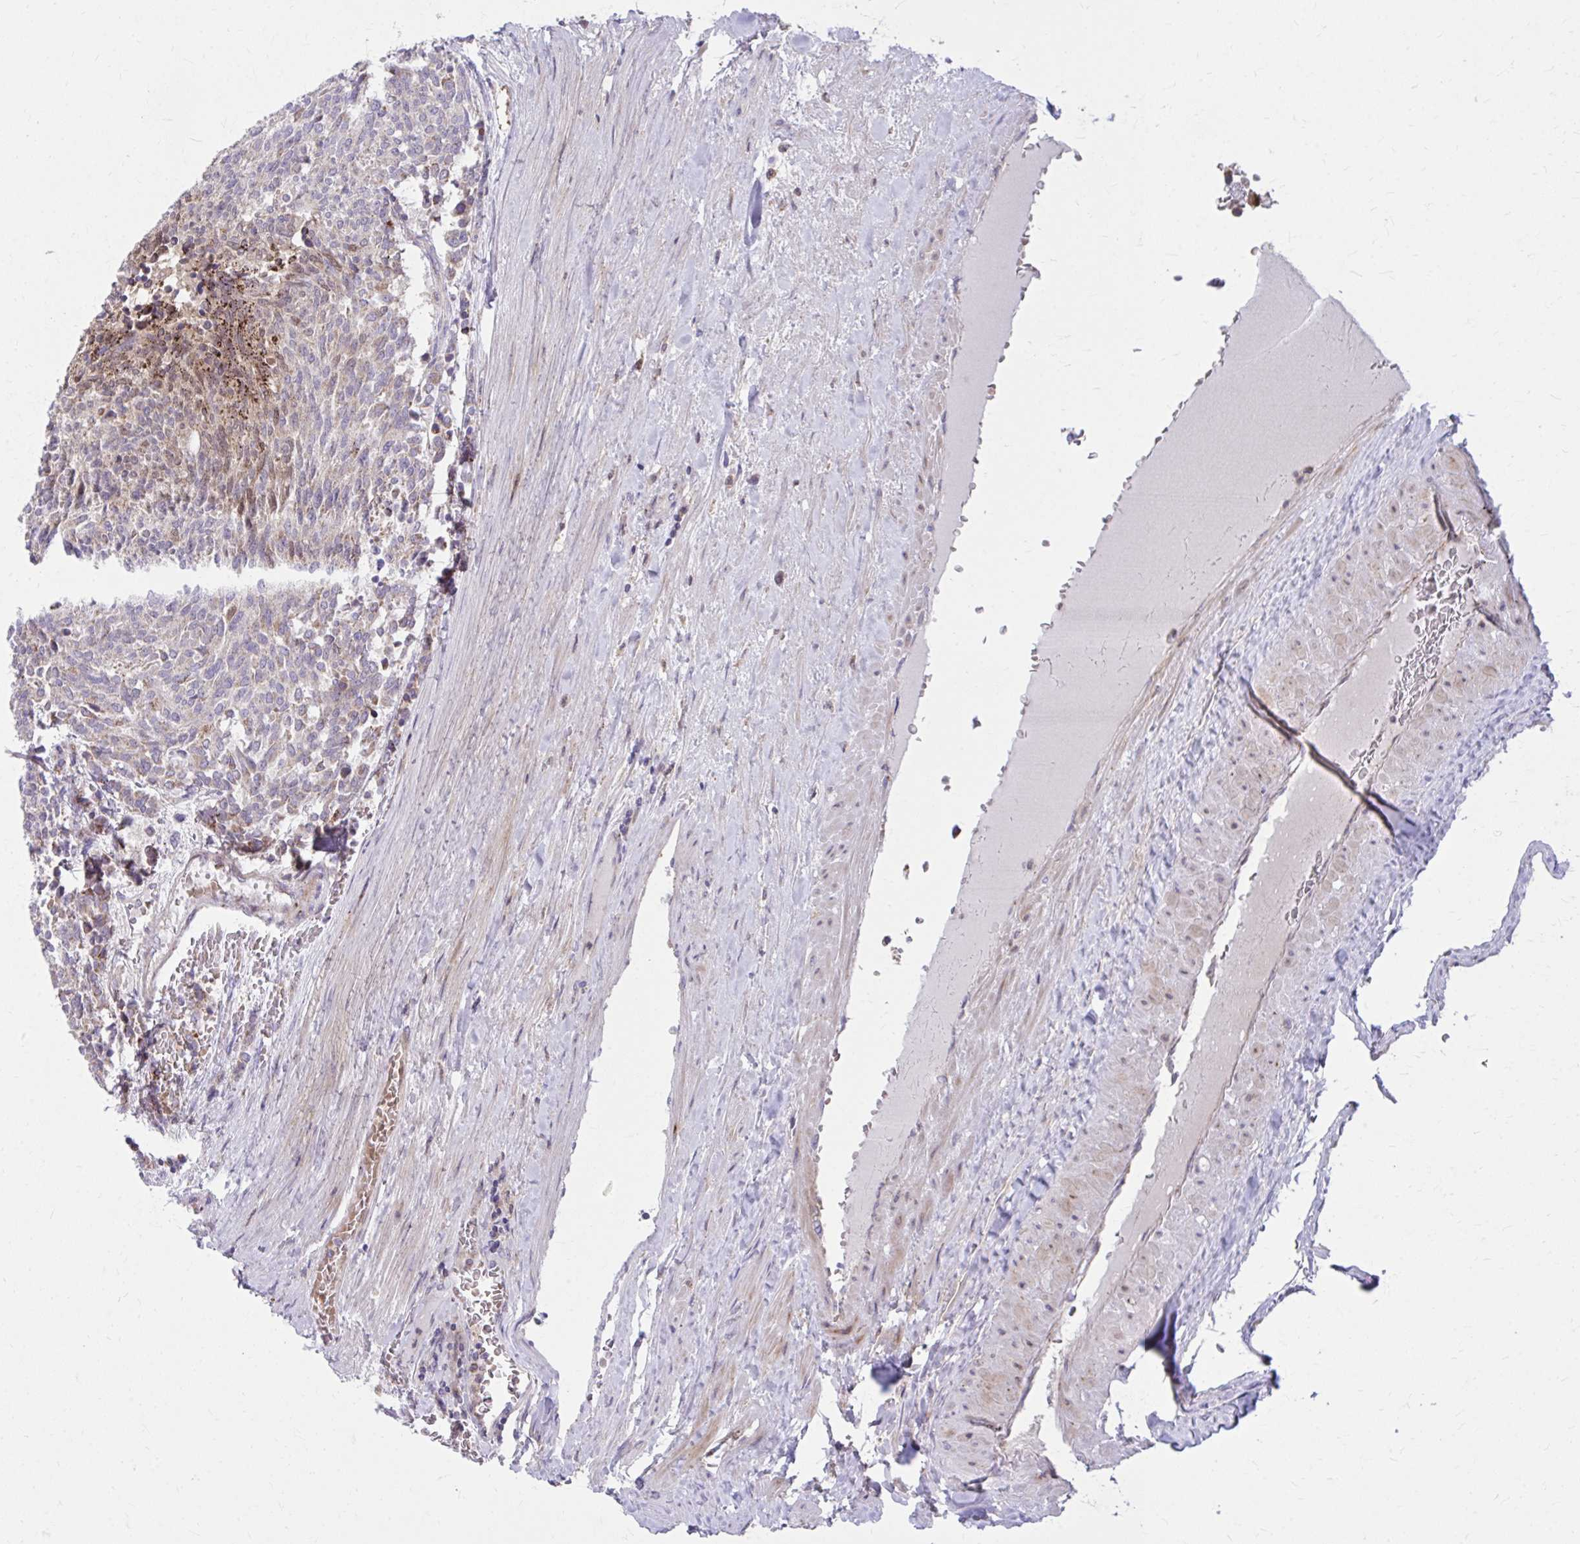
{"staining": {"intensity": "moderate", "quantity": "<25%", "location": "cytoplasmic/membranous"}, "tissue": "carcinoid", "cell_type": "Tumor cells", "image_type": "cancer", "snomed": [{"axis": "morphology", "description": "Carcinoid, malignant, NOS"}, {"axis": "topography", "description": "Pancreas"}], "caption": "High-magnification brightfield microscopy of carcinoid stained with DAB (3,3'-diaminobenzidine) (brown) and counterstained with hematoxylin (blue). tumor cells exhibit moderate cytoplasmic/membranous expression is appreciated in approximately<25% of cells.", "gene": "C16orf54", "patient": {"sex": "female", "age": 54}}